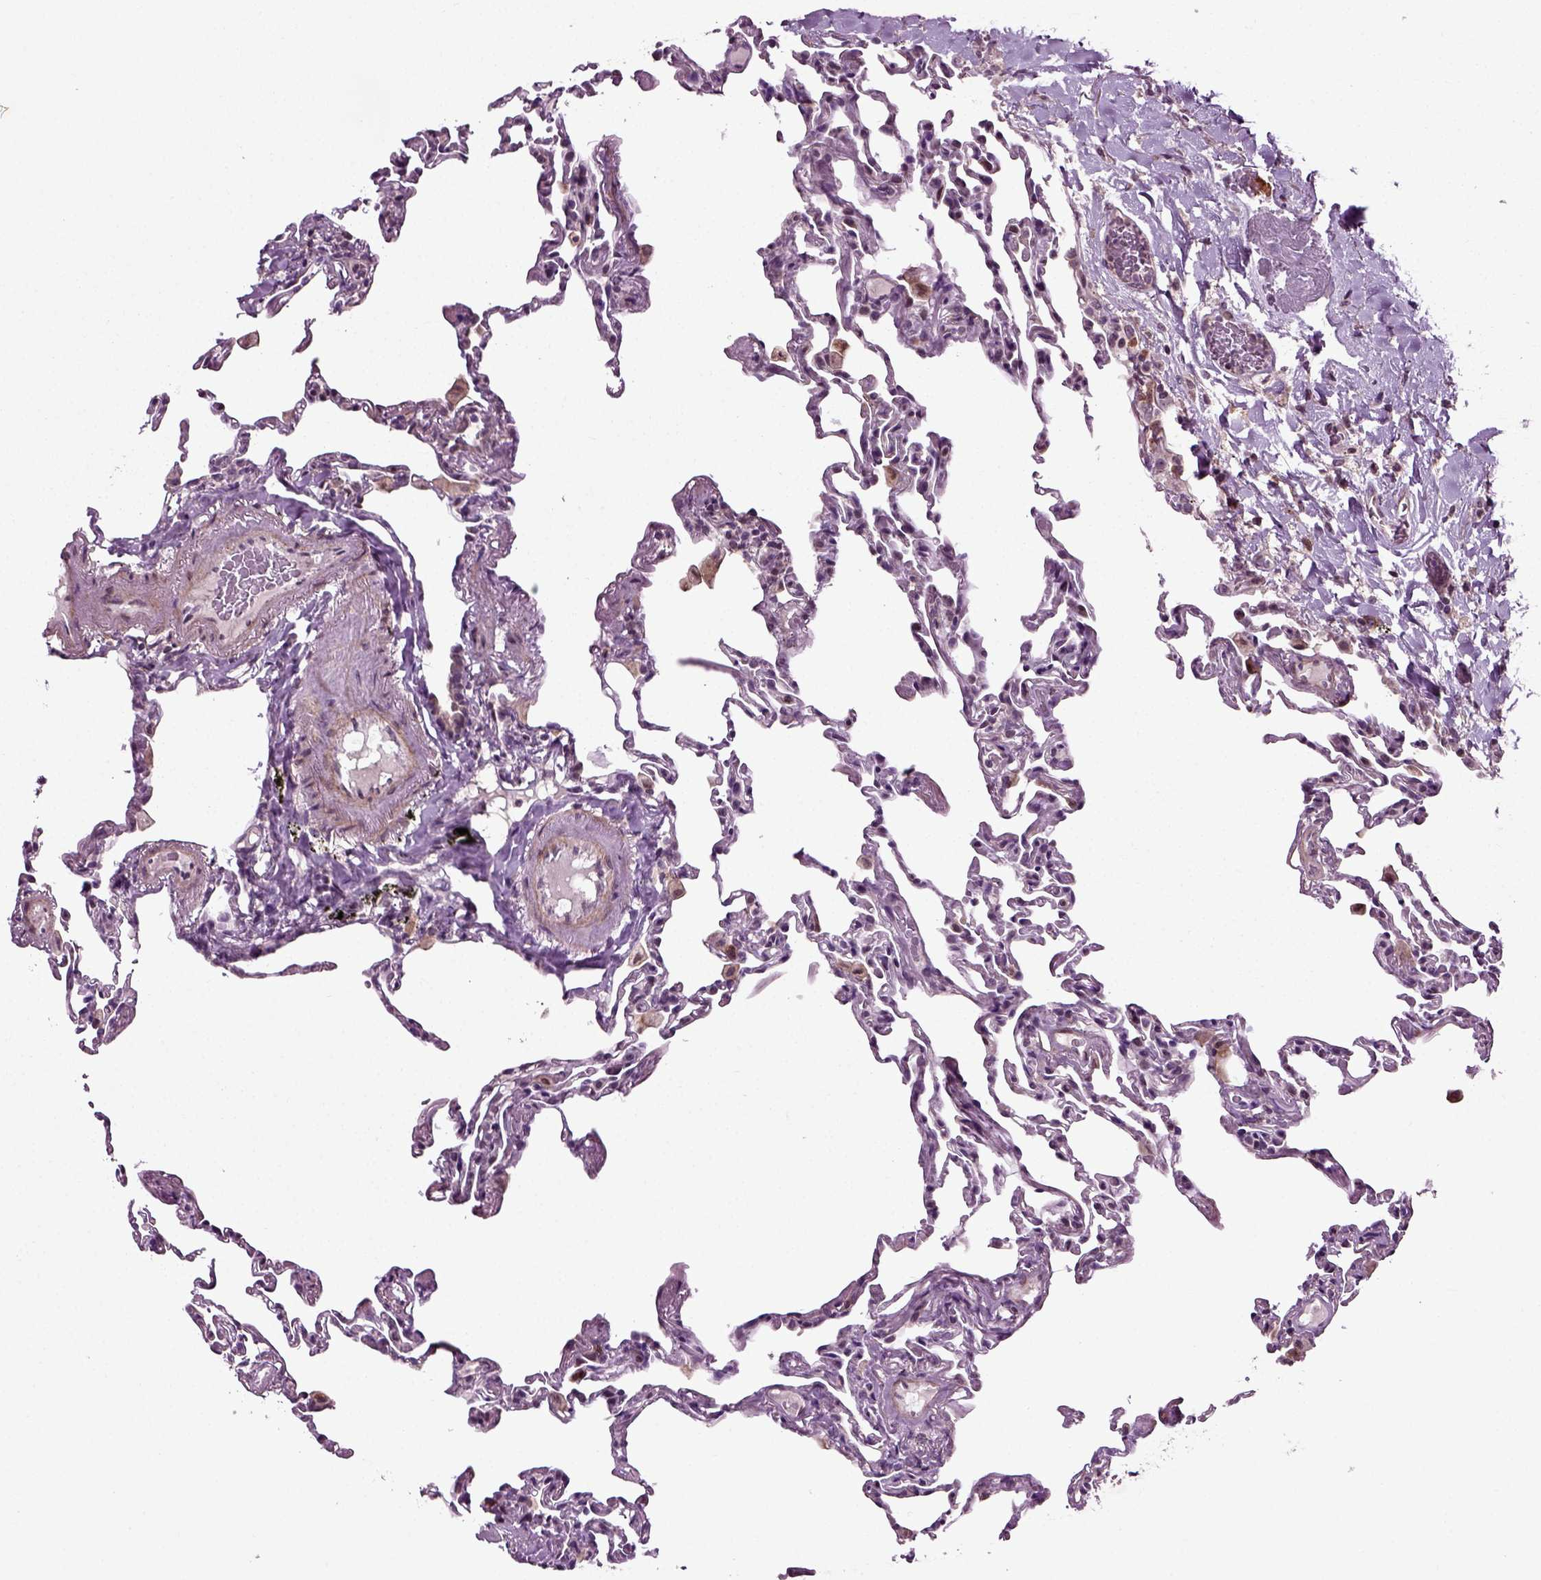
{"staining": {"intensity": "negative", "quantity": "none", "location": "none"}, "tissue": "lung", "cell_type": "Alveolar cells", "image_type": "normal", "snomed": [{"axis": "morphology", "description": "Normal tissue, NOS"}, {"axis": "topography", "description": "Lung"}], "caption": "High power microscopy photomicrograph of an immunohistochemistry photomicrograph of benign lung, revealing no significant staining in alveolar cells.", "gene": "KNSTRN", "patient": {"sex": "female", "age": 57}}